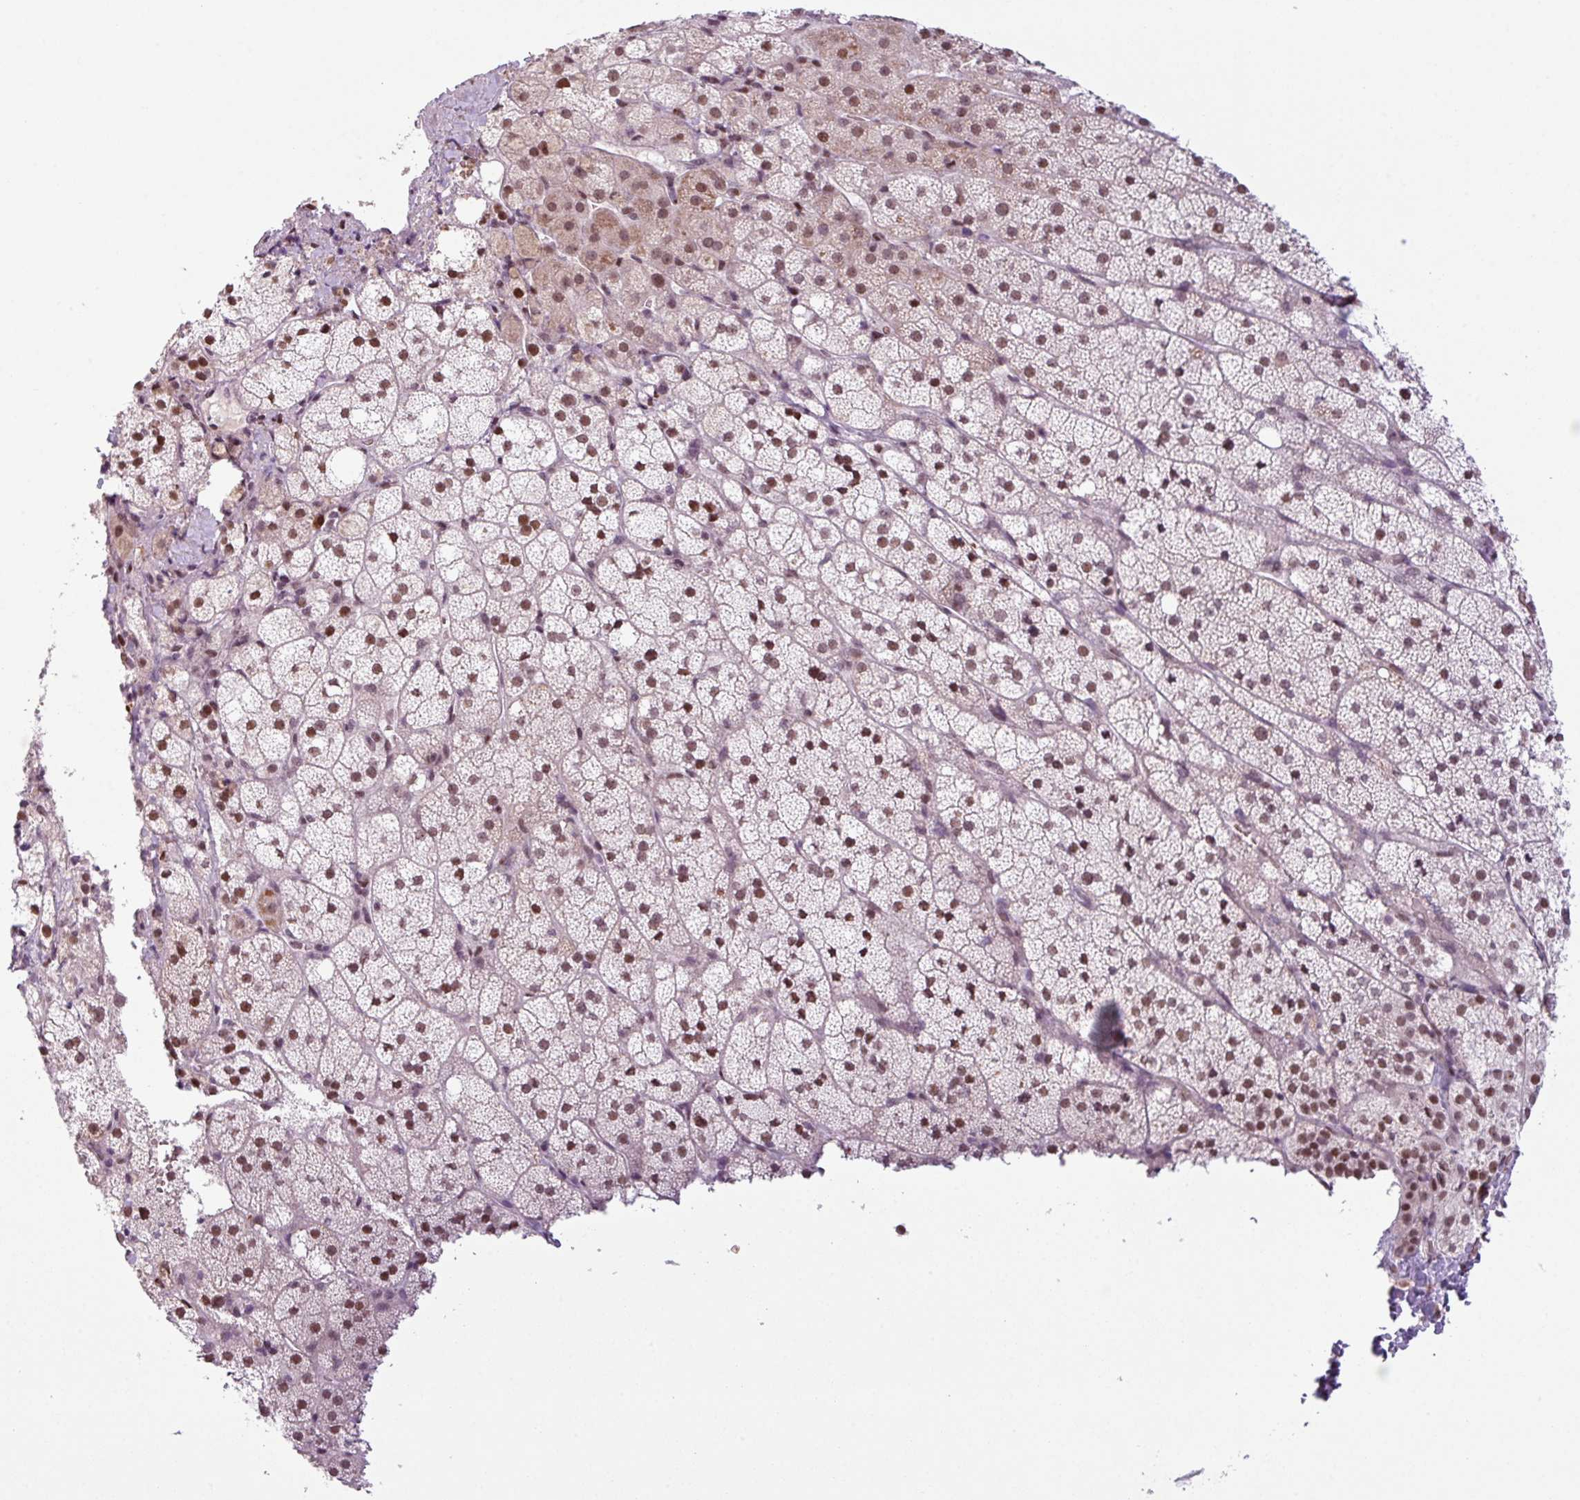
{"staining": {"intensity": "moderate", "quantity": ">75%", "location": "nuclear"}, "tissue": "adrenal gland", "cell_type": "Glandular cells", "image_type": "normal", "snomed": [{"axis": "morphology", "description": "Normal tissue, NOS"}, {"axis": "topography", "description": "Adrenal gland"}], "caption": "IHC of normal human adrenal gland shows medium levels of moderate nuclear expression in about >75% of glandular cells.", "gene": "PRDM5", "patient": {"sex": "male", "age": 53}}